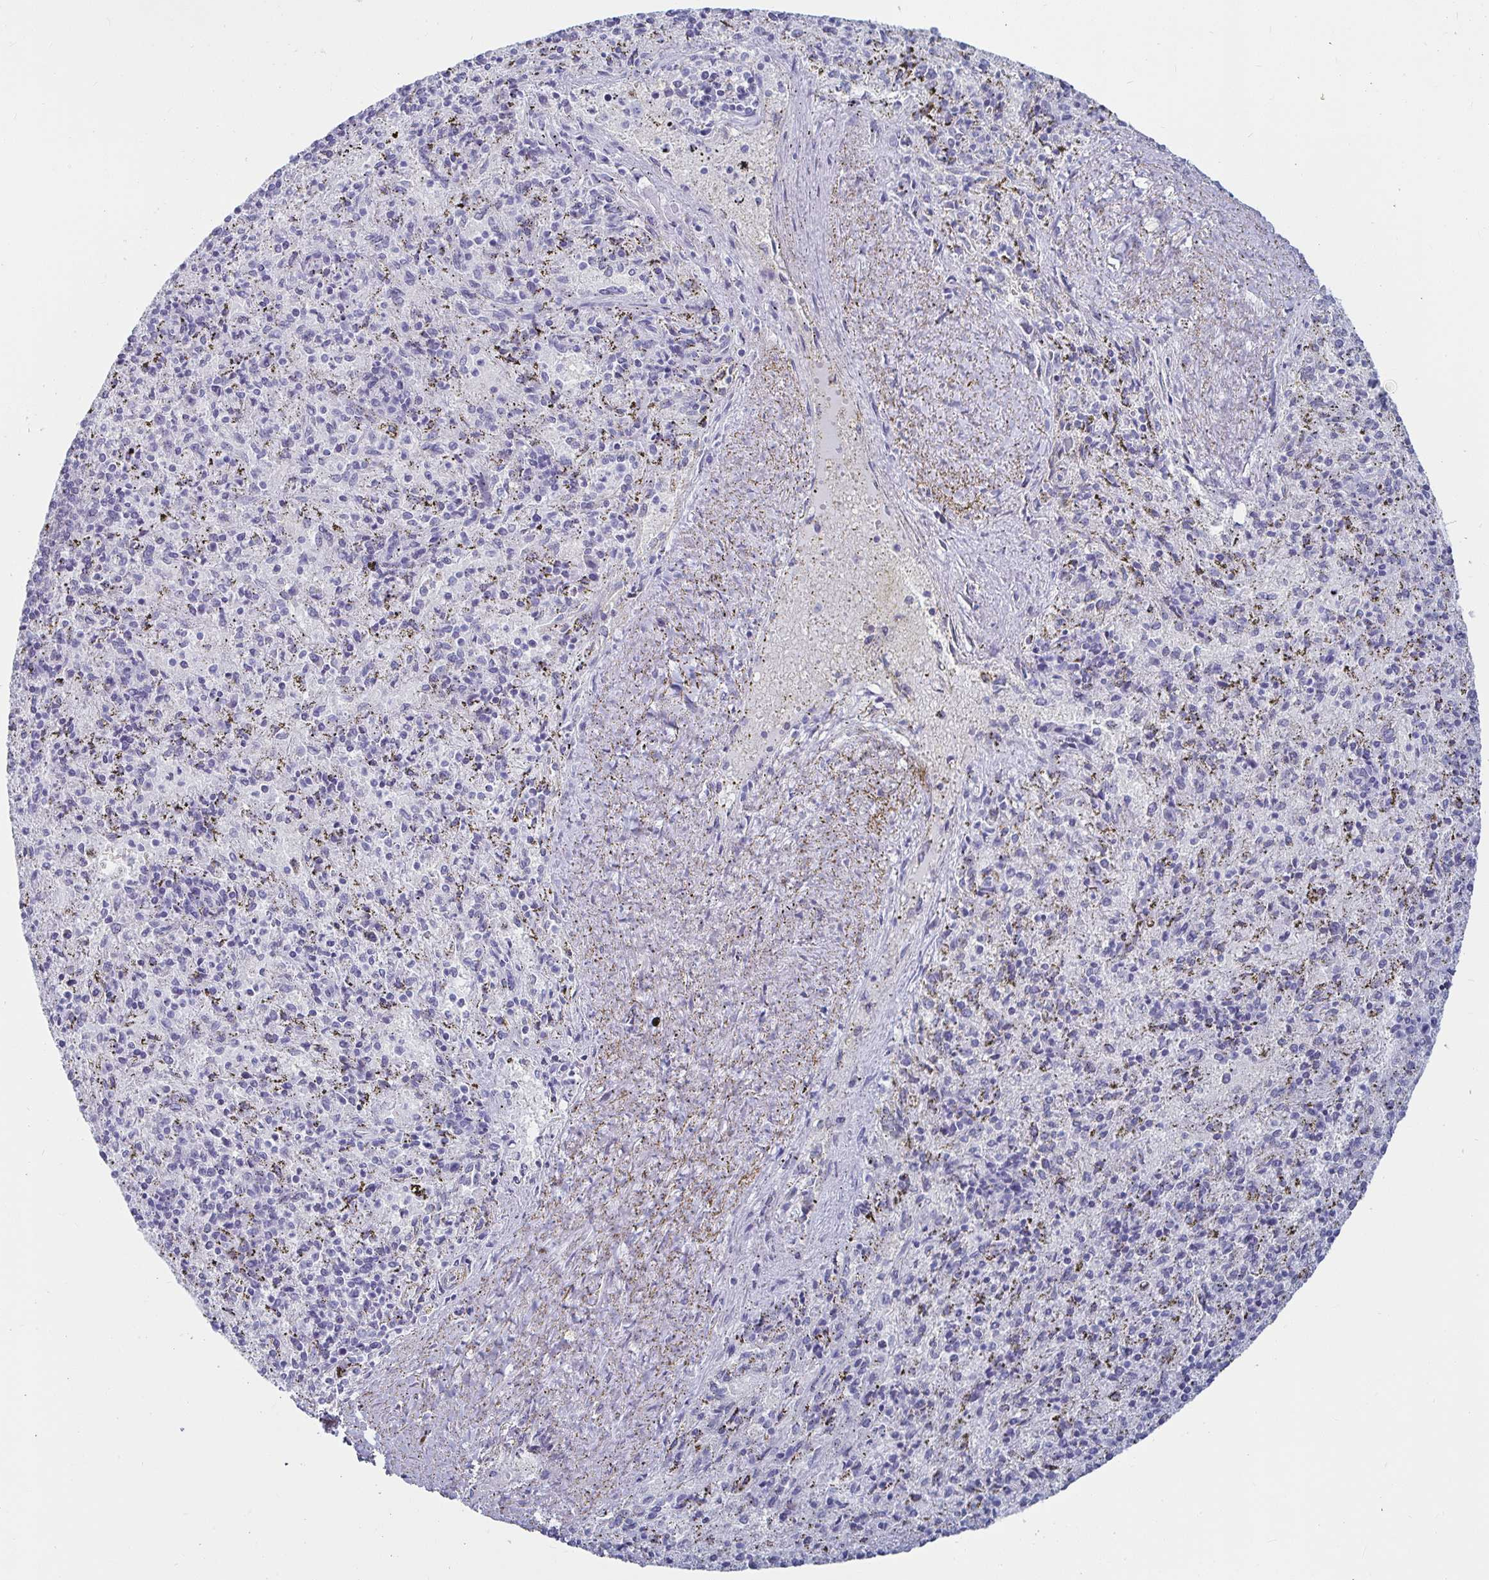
{"staining": {"intensity": "negative", "quantity": "none", "location": "none"}, "tissue": "spleen", "cell_type": "Cells in red pulp", "image_type": "normal", "snomed": [{"axis": "morphology", "description": "Normal tissue, NOS"}, {"axis": "topography", "description": "Spleen"}], "caption": "Immunohistochemistry micrograph of normal spleen: human spleen stained with DAB (3,3'-diaminobenzidine) reveals no significant protein positivity in cells in red pulp.", "gene": "CA9", "patient": {"sex": "male", "age": 57}}